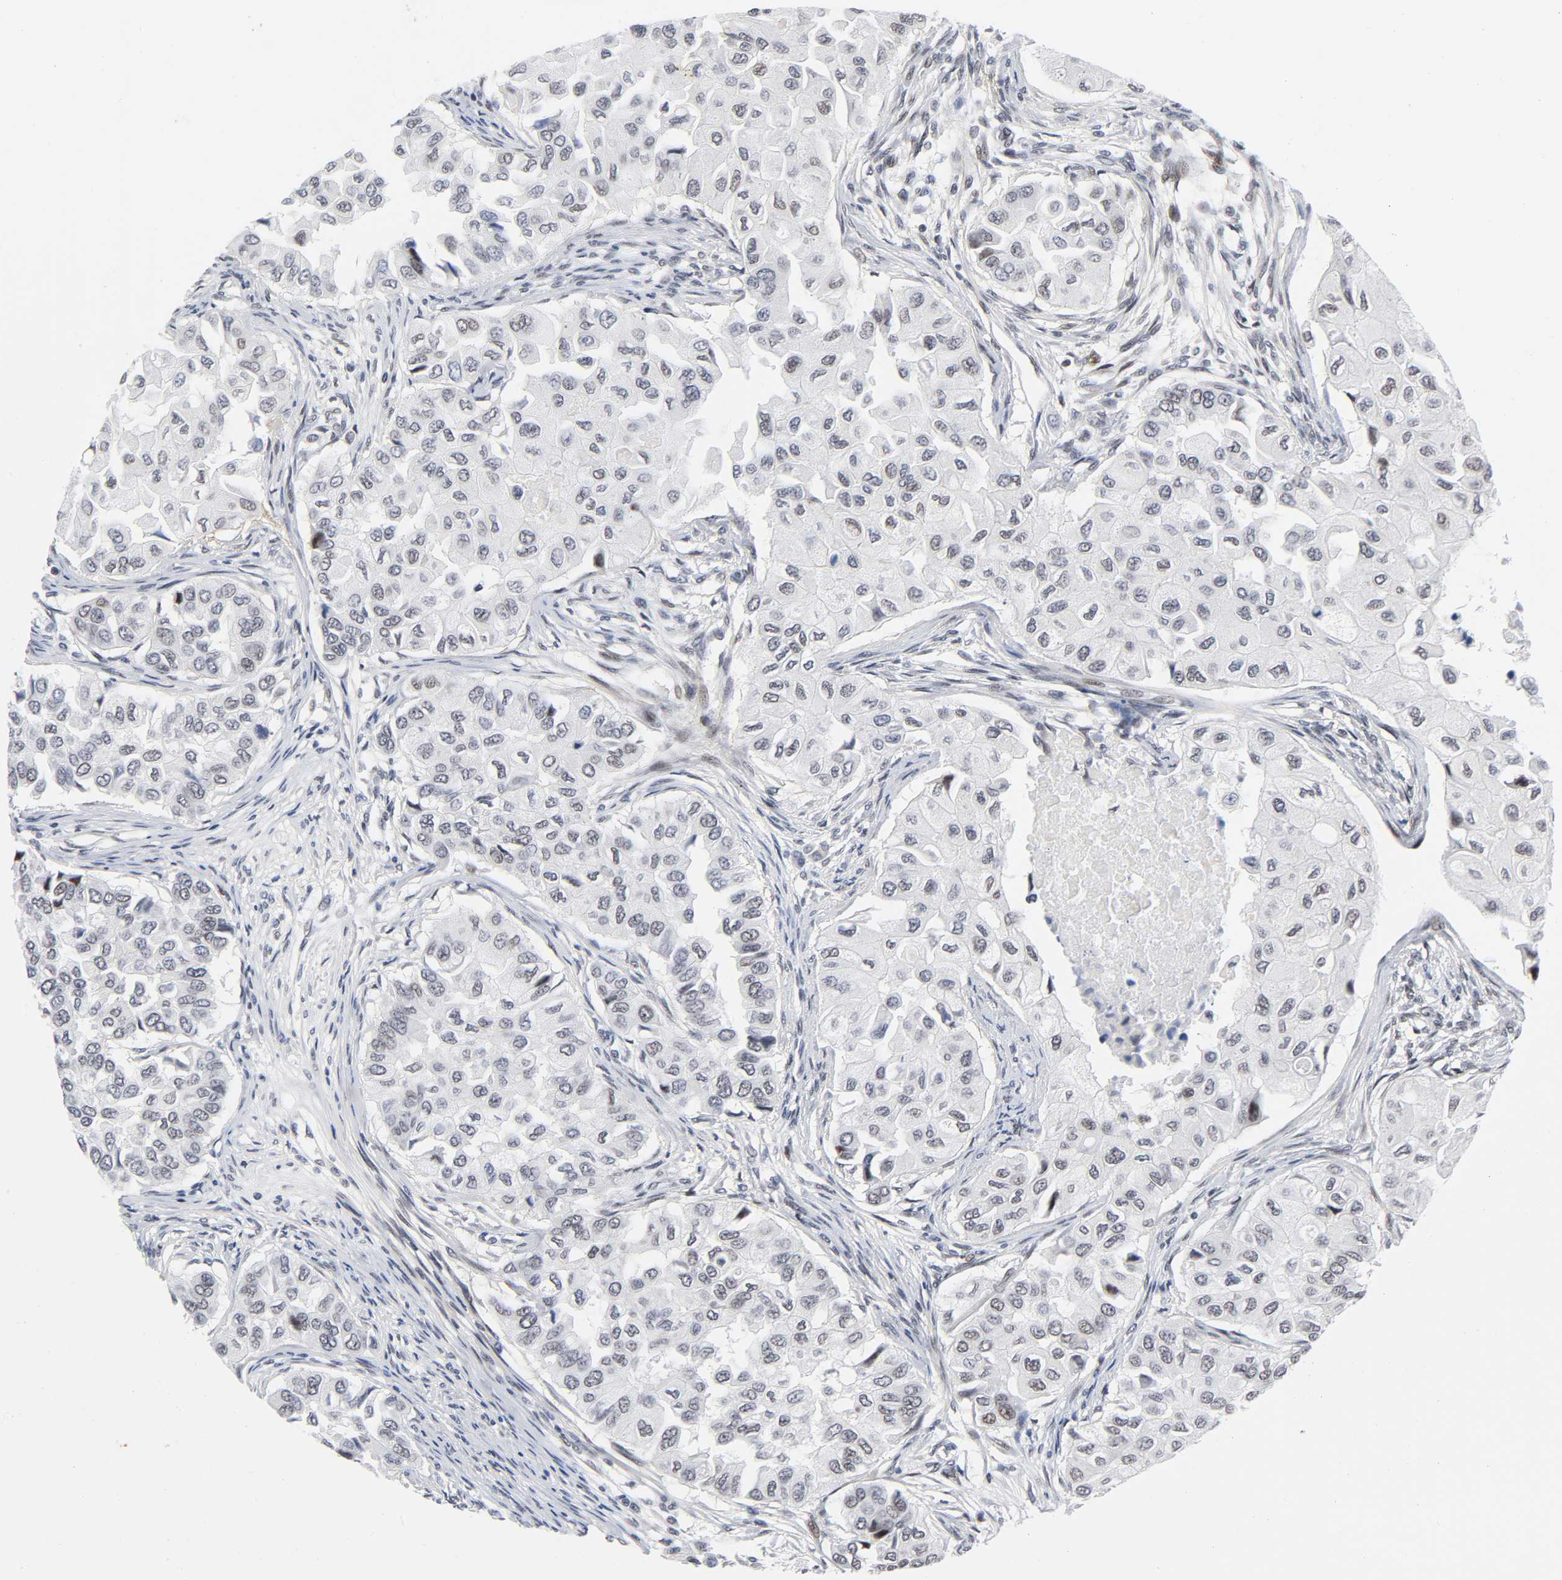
{"staining": {"intensity": "weak", "quantity": "25%-75%", "location": "nuclear"}, "tissue": "breast cancer", "cell_type": "Tumor cells", "image_type": "cancer", "snomed": [{"axis": "morphology", "description": "Normal tissue, NOS"}, {"axis": "morphology", "description": "Duct carcinoma"}, {"axis": "topography", "description": "Breast"}], "caption": "Weak nuclear protein expression is seen in about 25%-75% of tumor cells in infiltrating ductal carcinoma (breast).", "gene": "DIDO1", "patient": {"sex": "female", "age": 49}}